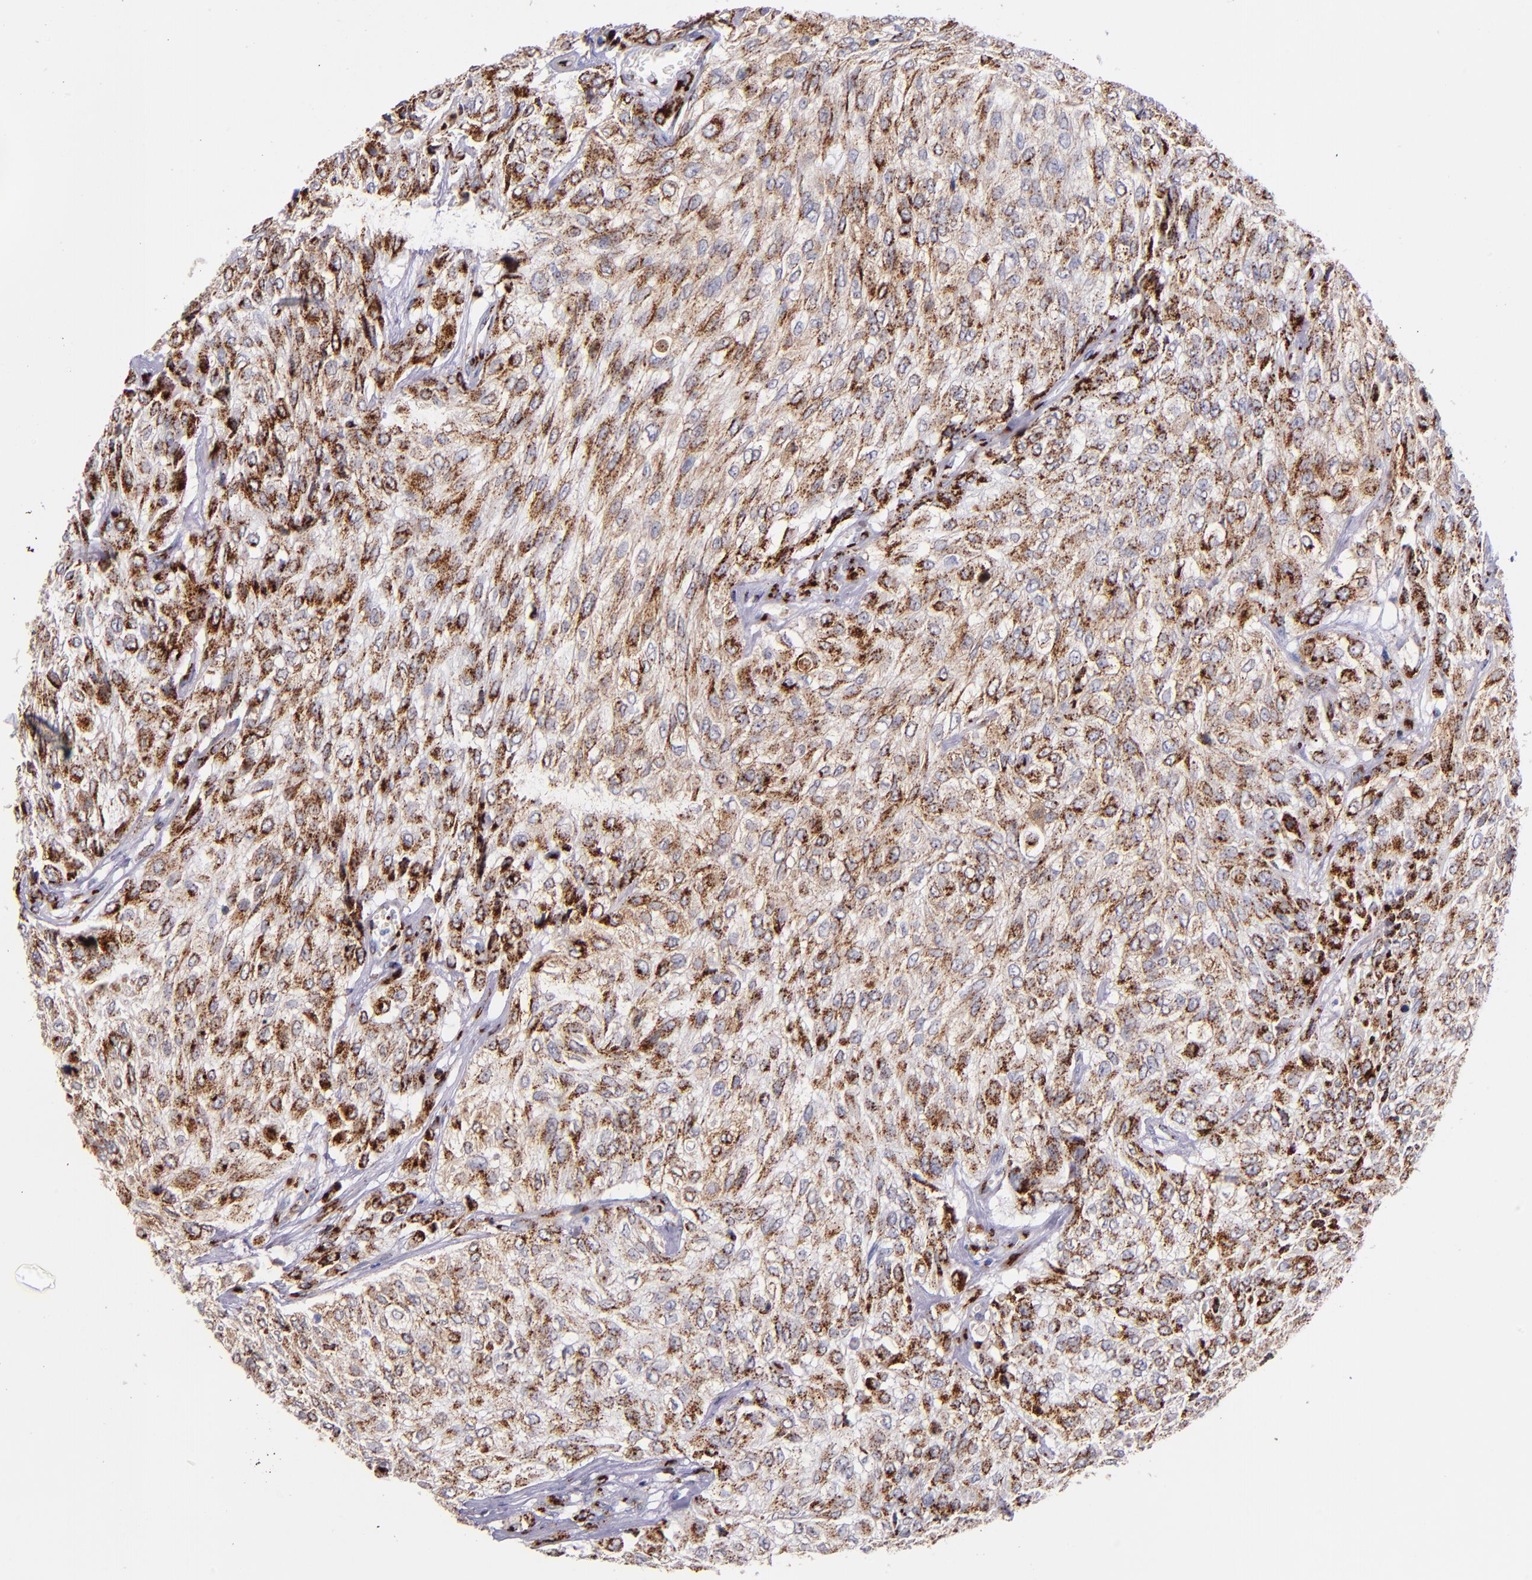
{"staining": {"intensity": "moderate", "quantity": ">75%", "location": "cytoplasmic/membranous"}, "tissue": "urothelial cancer", "cell_type": "Tumor cells", "image_type": "cancer", "snomed": [{"axis": "morphology", "description": "Urothelial carcinoma, High grade"}, {"axis": "topography", "description": "Urinary bladder"}], "caption": "IHC (DAB) staining of urothelial cancer displays moderate cytoplasmic/membranous protein staining in about >75% of tumor cells.", "gene": "GOLIM4", "patient": {"sex": "male", "age": 57}}